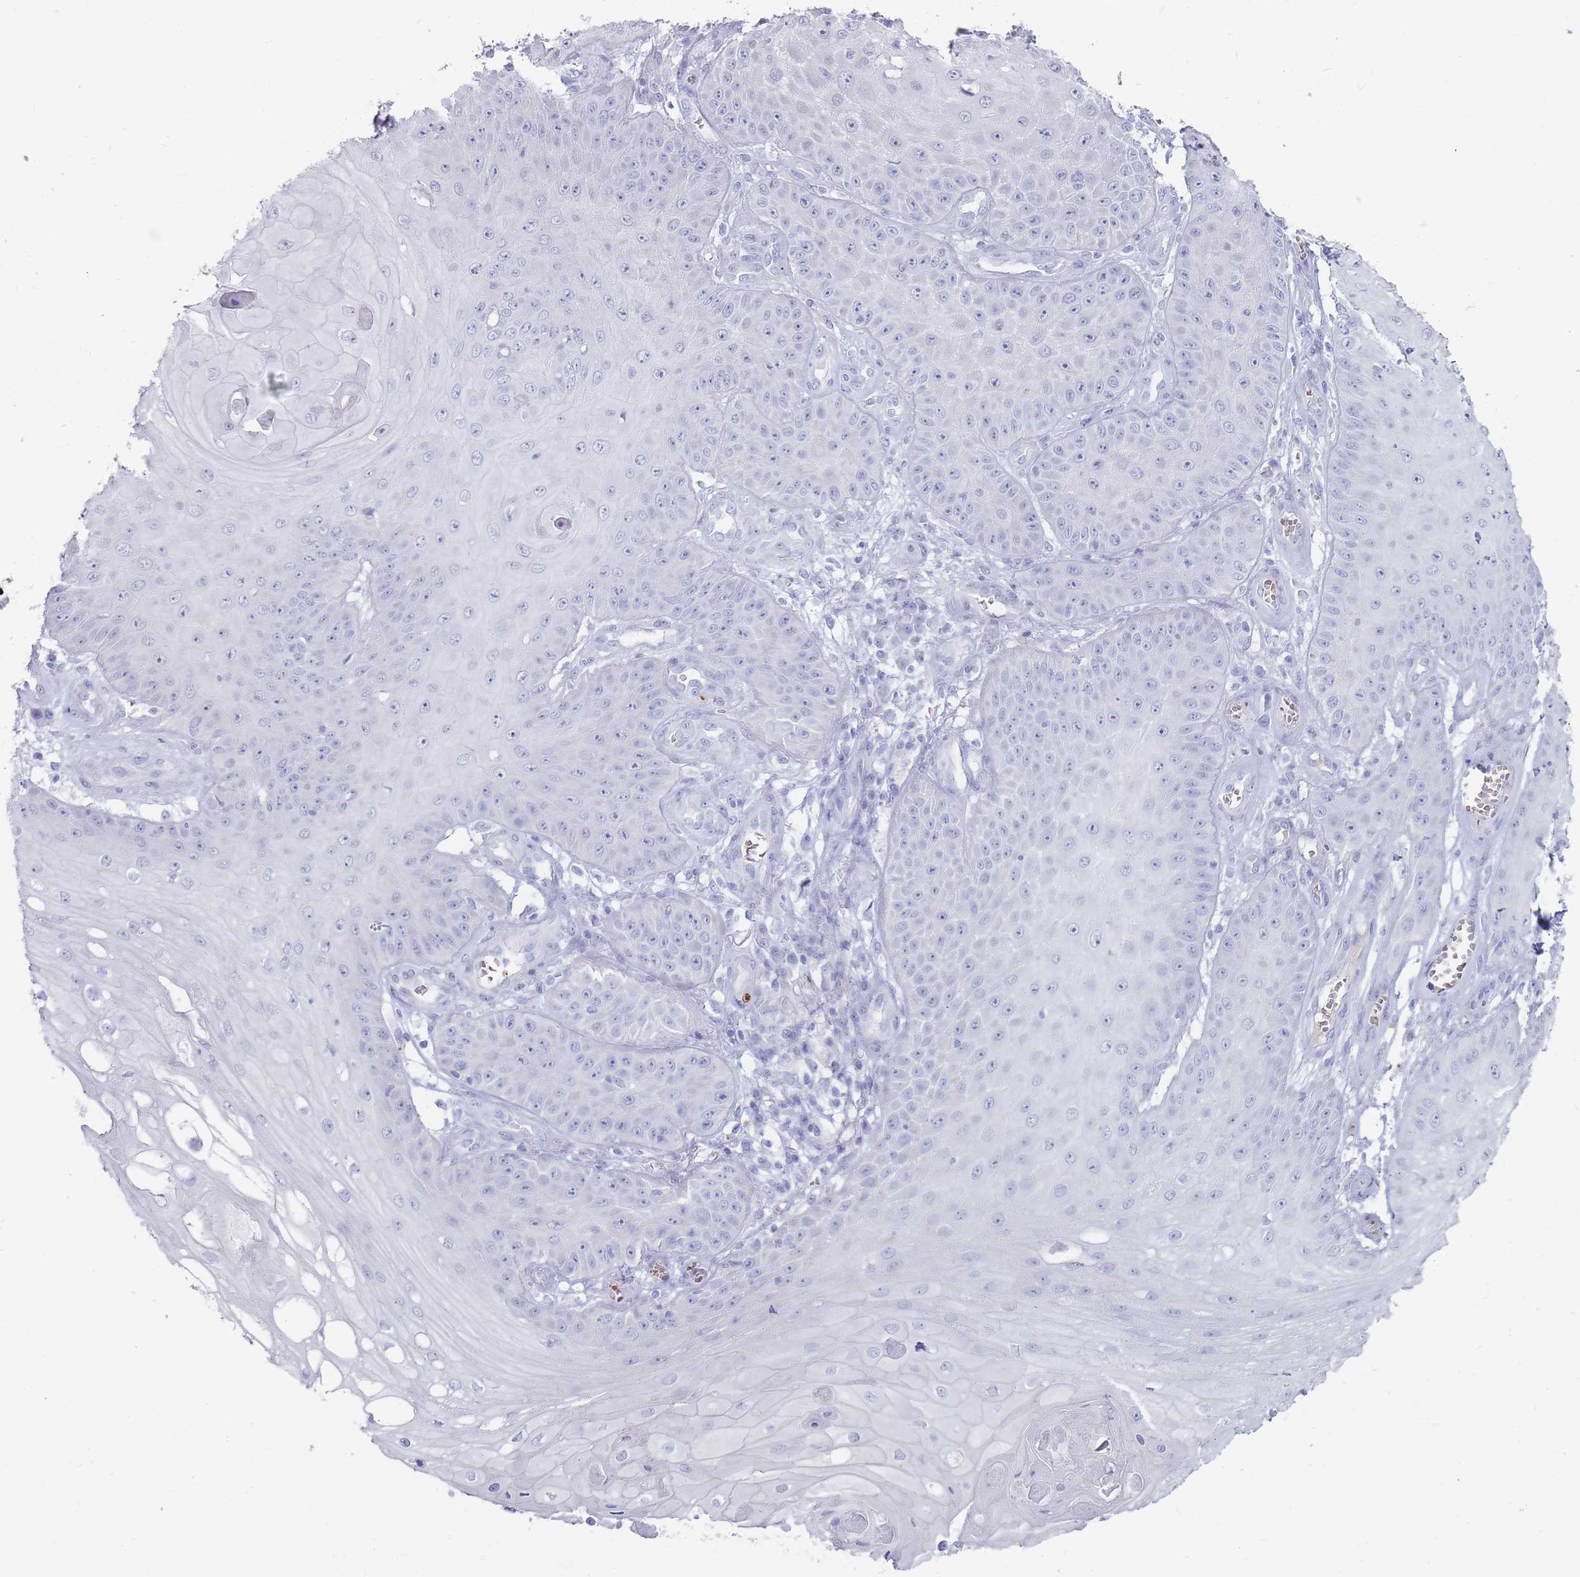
{"staining": {"intensity": "negative", "quantity": "none", "location": "none"}, "tissue": "skin cancer", "cell_type": "Tumor cells", "image_type": "cancer", "snomed": [{"axis": "morphology", "description": "Squamous cell carcinoma, NOS"}, {"axis": "topography", "description": "Skin"}], "caption": "Skin cancer was stained to show a protein in brown. There is no significant positivity in tumor cells.", "gene": "HBG2", "patient": {"sex": "male", "age": 70}}